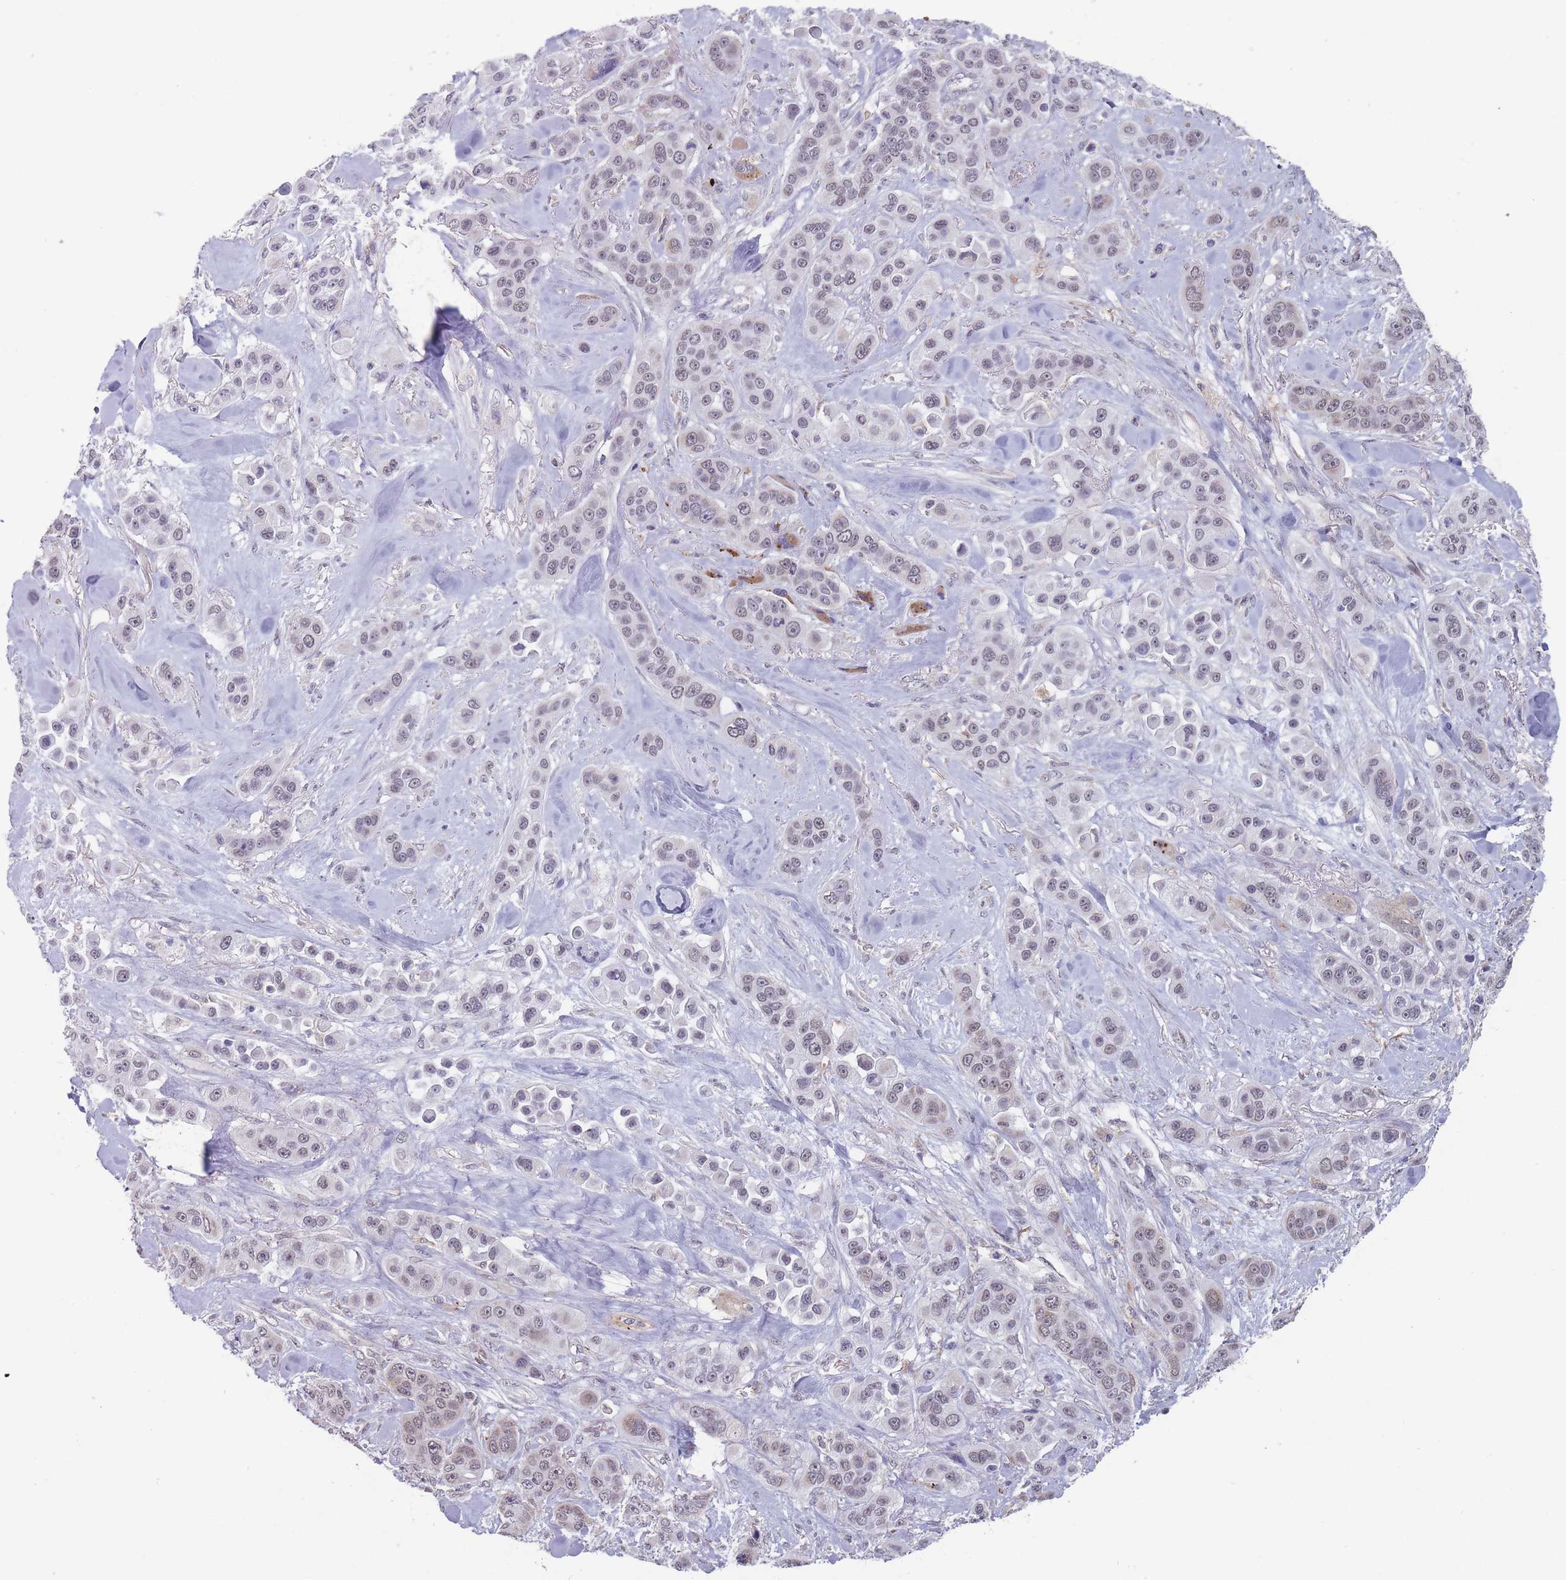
{"staining": {"intensity": "weak", "quantity": "25%-75%", "location": "nuclear"}, "tissue": "skin cancer", "cell_type": "Tumor cells", "image_type": "cancer", "snomed": [{"axis": "morphology", "description": "Squamous cell carcinoma, NOS"}, {"axis": "topography", "description": "Skin"}], "caption": "Weak nuclear protein expression is identified in approximately 25%-75% of tumor cells in skin cancer (squamous cell carcinoma).", "gene": "PEX7", "patient": {"sex": "male", "age": 67}}